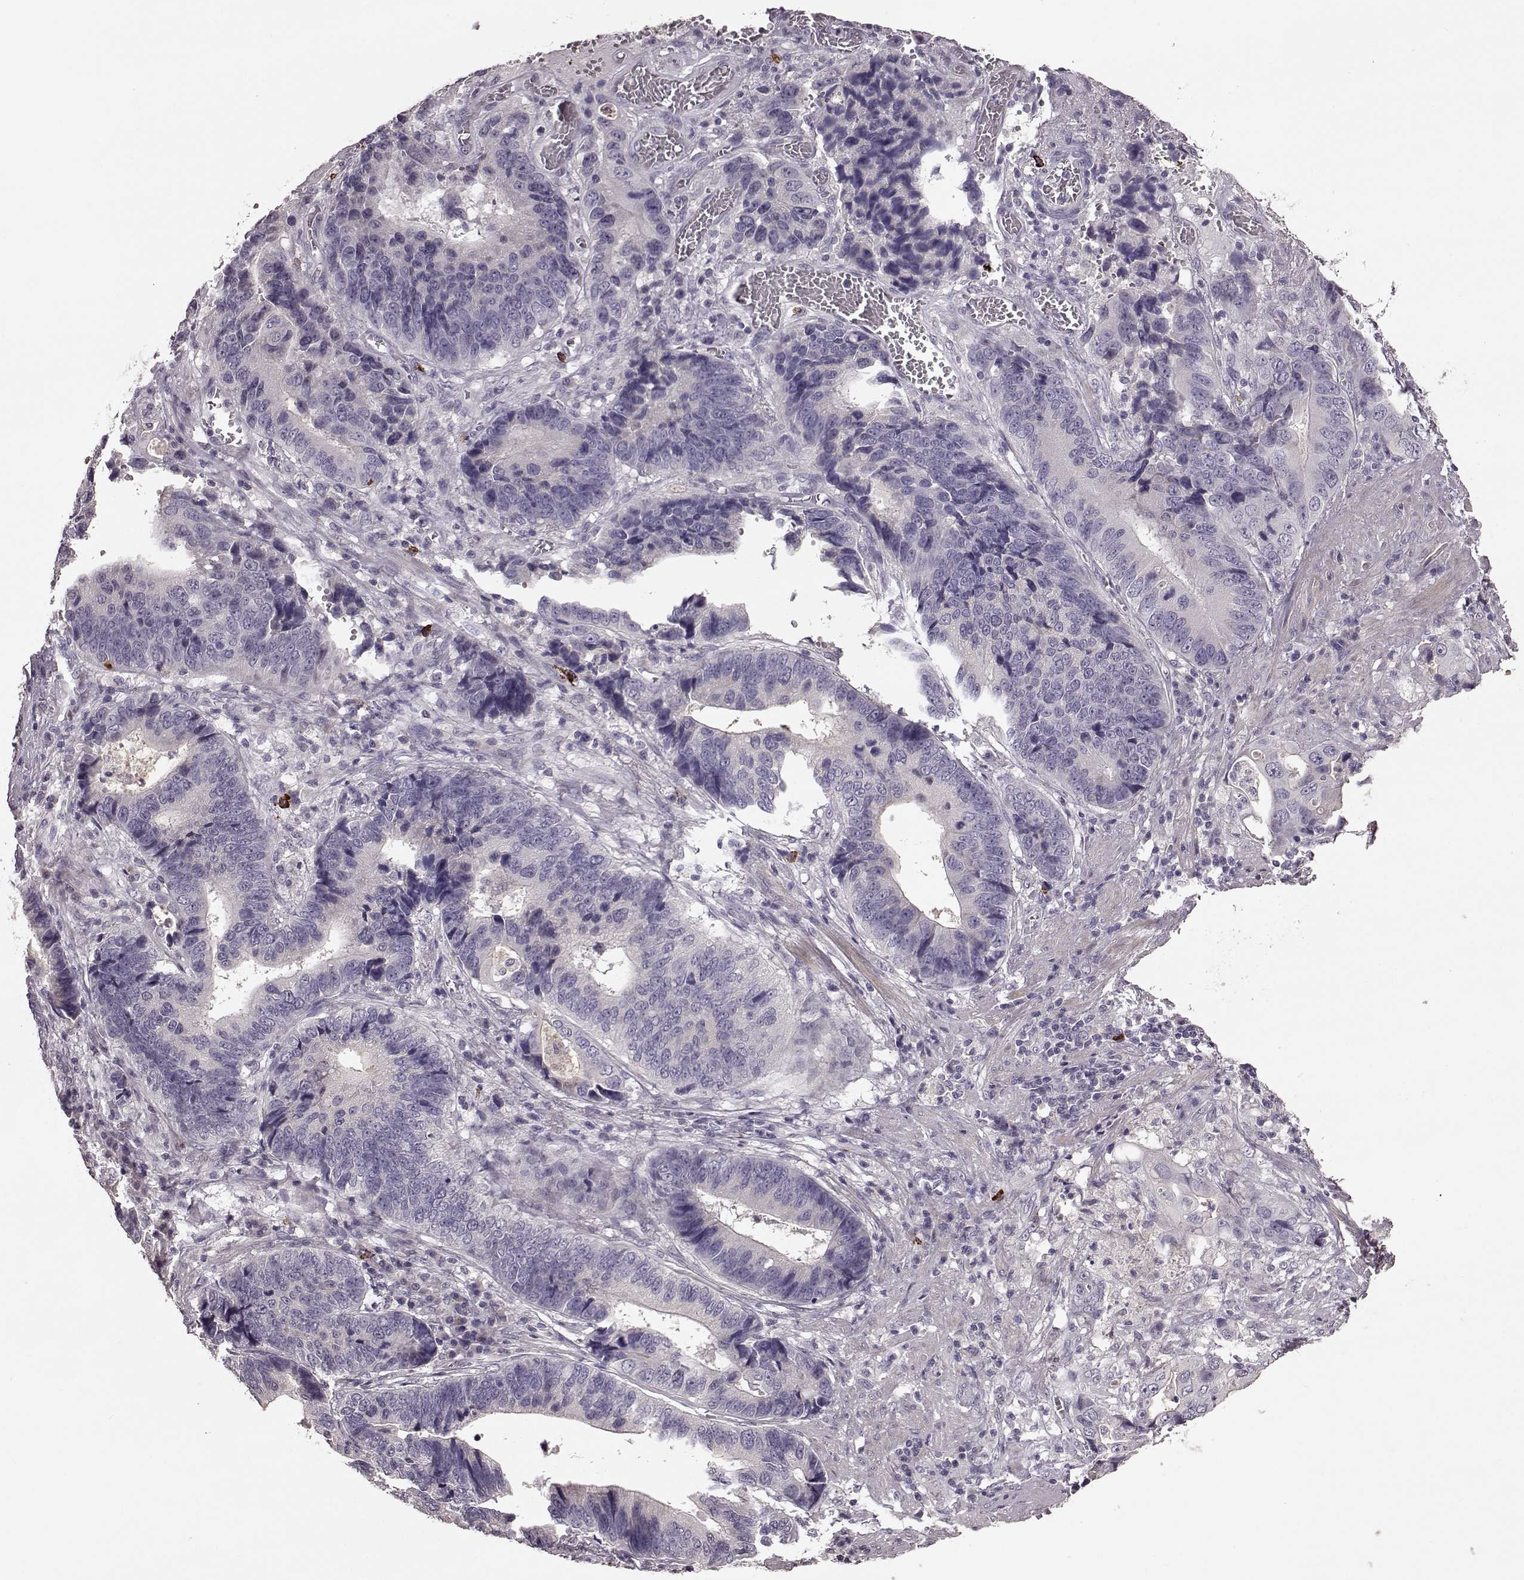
{"staining": {"intensity": "negative", "quantity": "none", "location": "none"}, "tissue": "stomach cancer", "cell_type": "Tumor cells", "image_type": "cancer", "snomed": [{"axis": "morphology", "description": "Adenocarcinoma, NOS"}, {"axis": "topography", "description": "Stomach"}], "caption": "There is no significant expression in tumor cells of adenocarcinoma (stomach). (DAB (3,3'-diaminobenzidine) immunohistochemistry, high magnification).", "gene": "SLC52A3", "patient": {"sex": "male", "age": 84}}